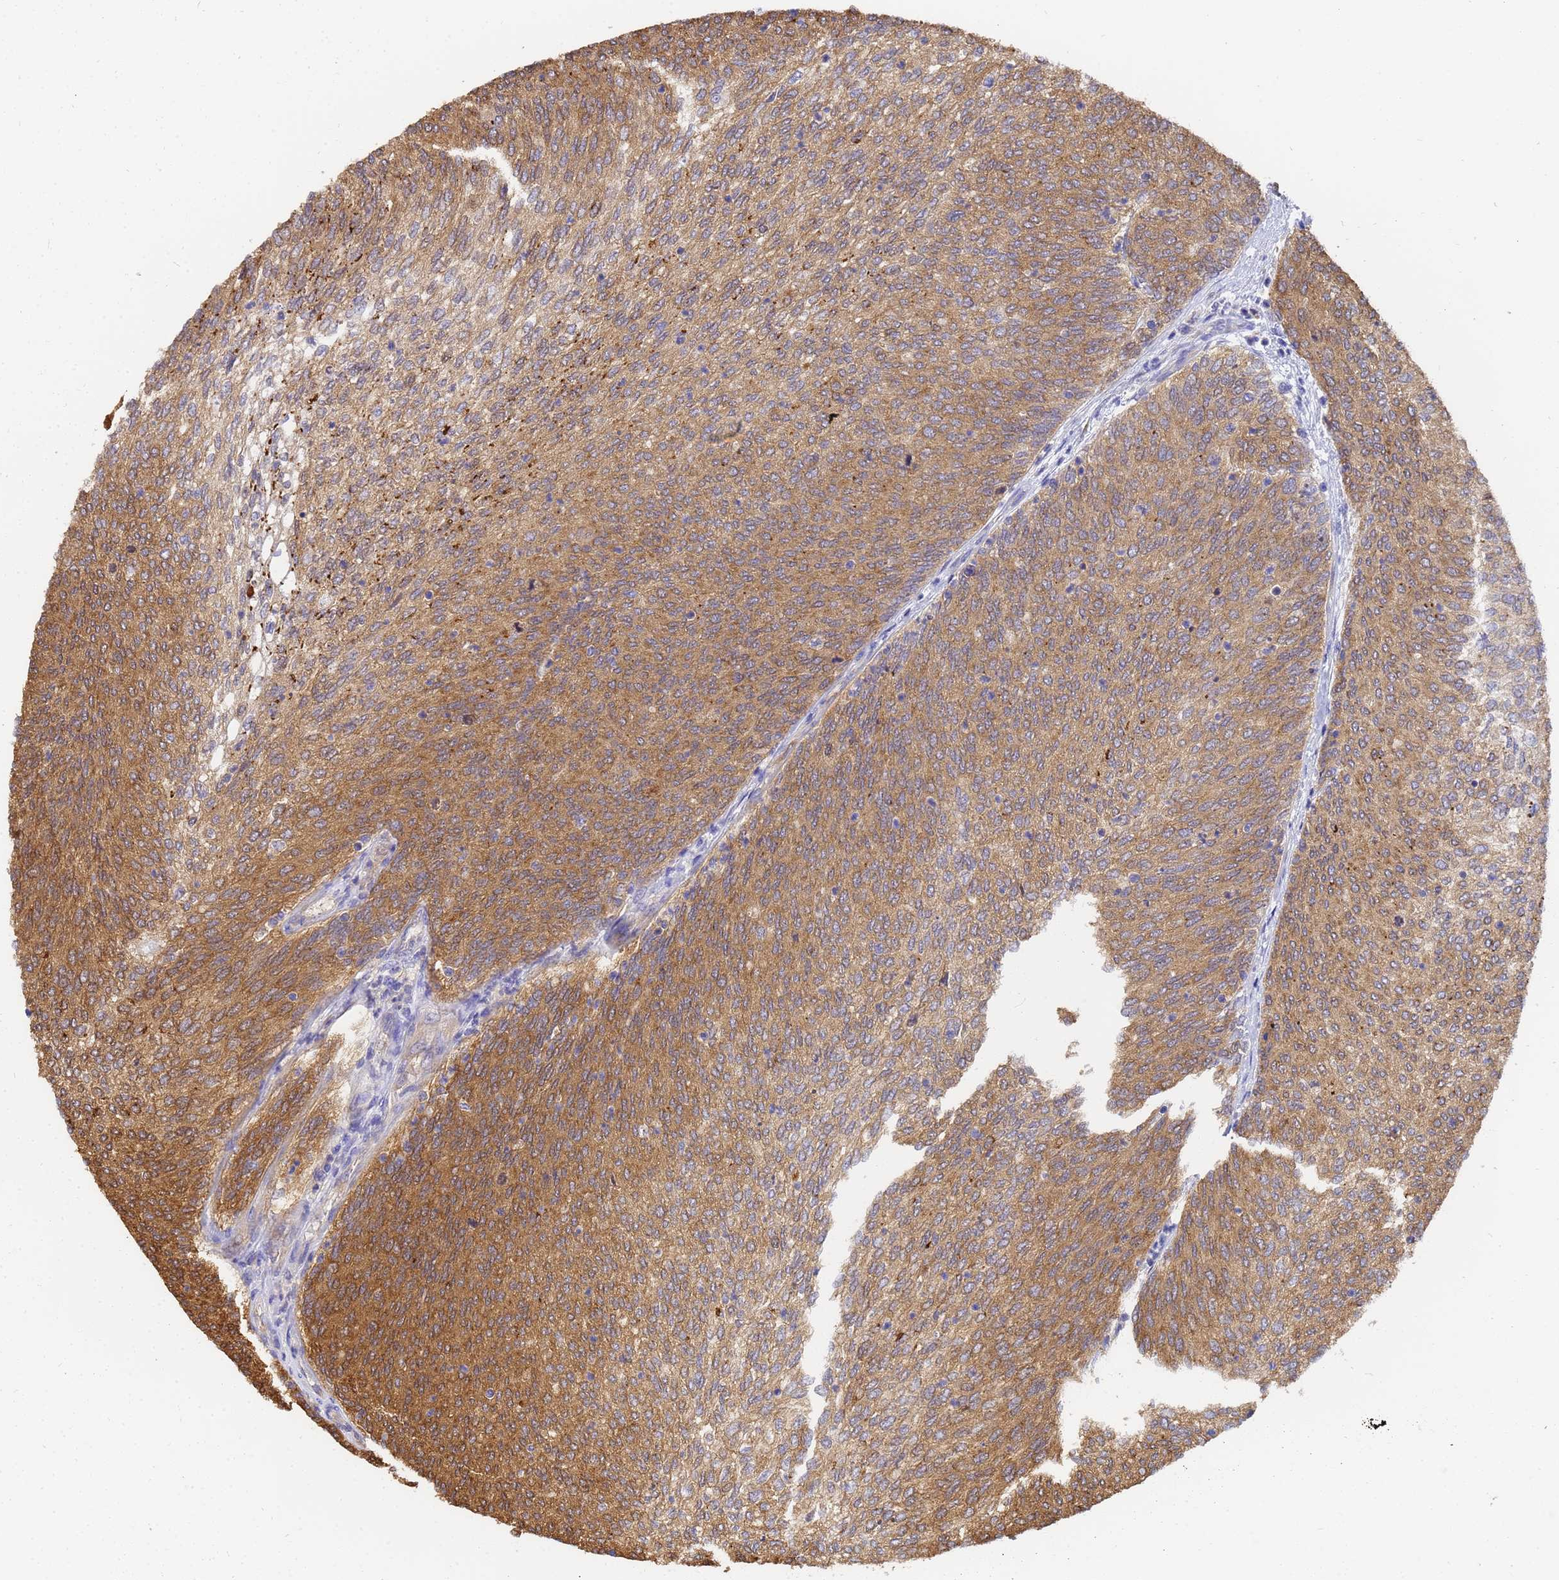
{"staining": {"intensity": "moderate", "quantity": ">75%", "location": "cytoplasmic/membranous"}, "tissue": "urothelial cancer", "cell_type": "Tumor cells", "image_type": "cancer", "snomed": [{"axis": "morphology", "description": "Urothelial carcinoma, Low grade"}, {"axis": "topography", "description": "Urinary bladder"}], "caption": "Protein analysis of urothelial cancer tissue displays moderate cytoplasmic/membranous positivity in about >75% of tumor cells. Using DAB (brown) and hematoxylin (blue) stains, captured at high magnification using brightfield microscopy.", "gene": "NME1-NME2", "patient": {"sex": "female", "age": 79}}